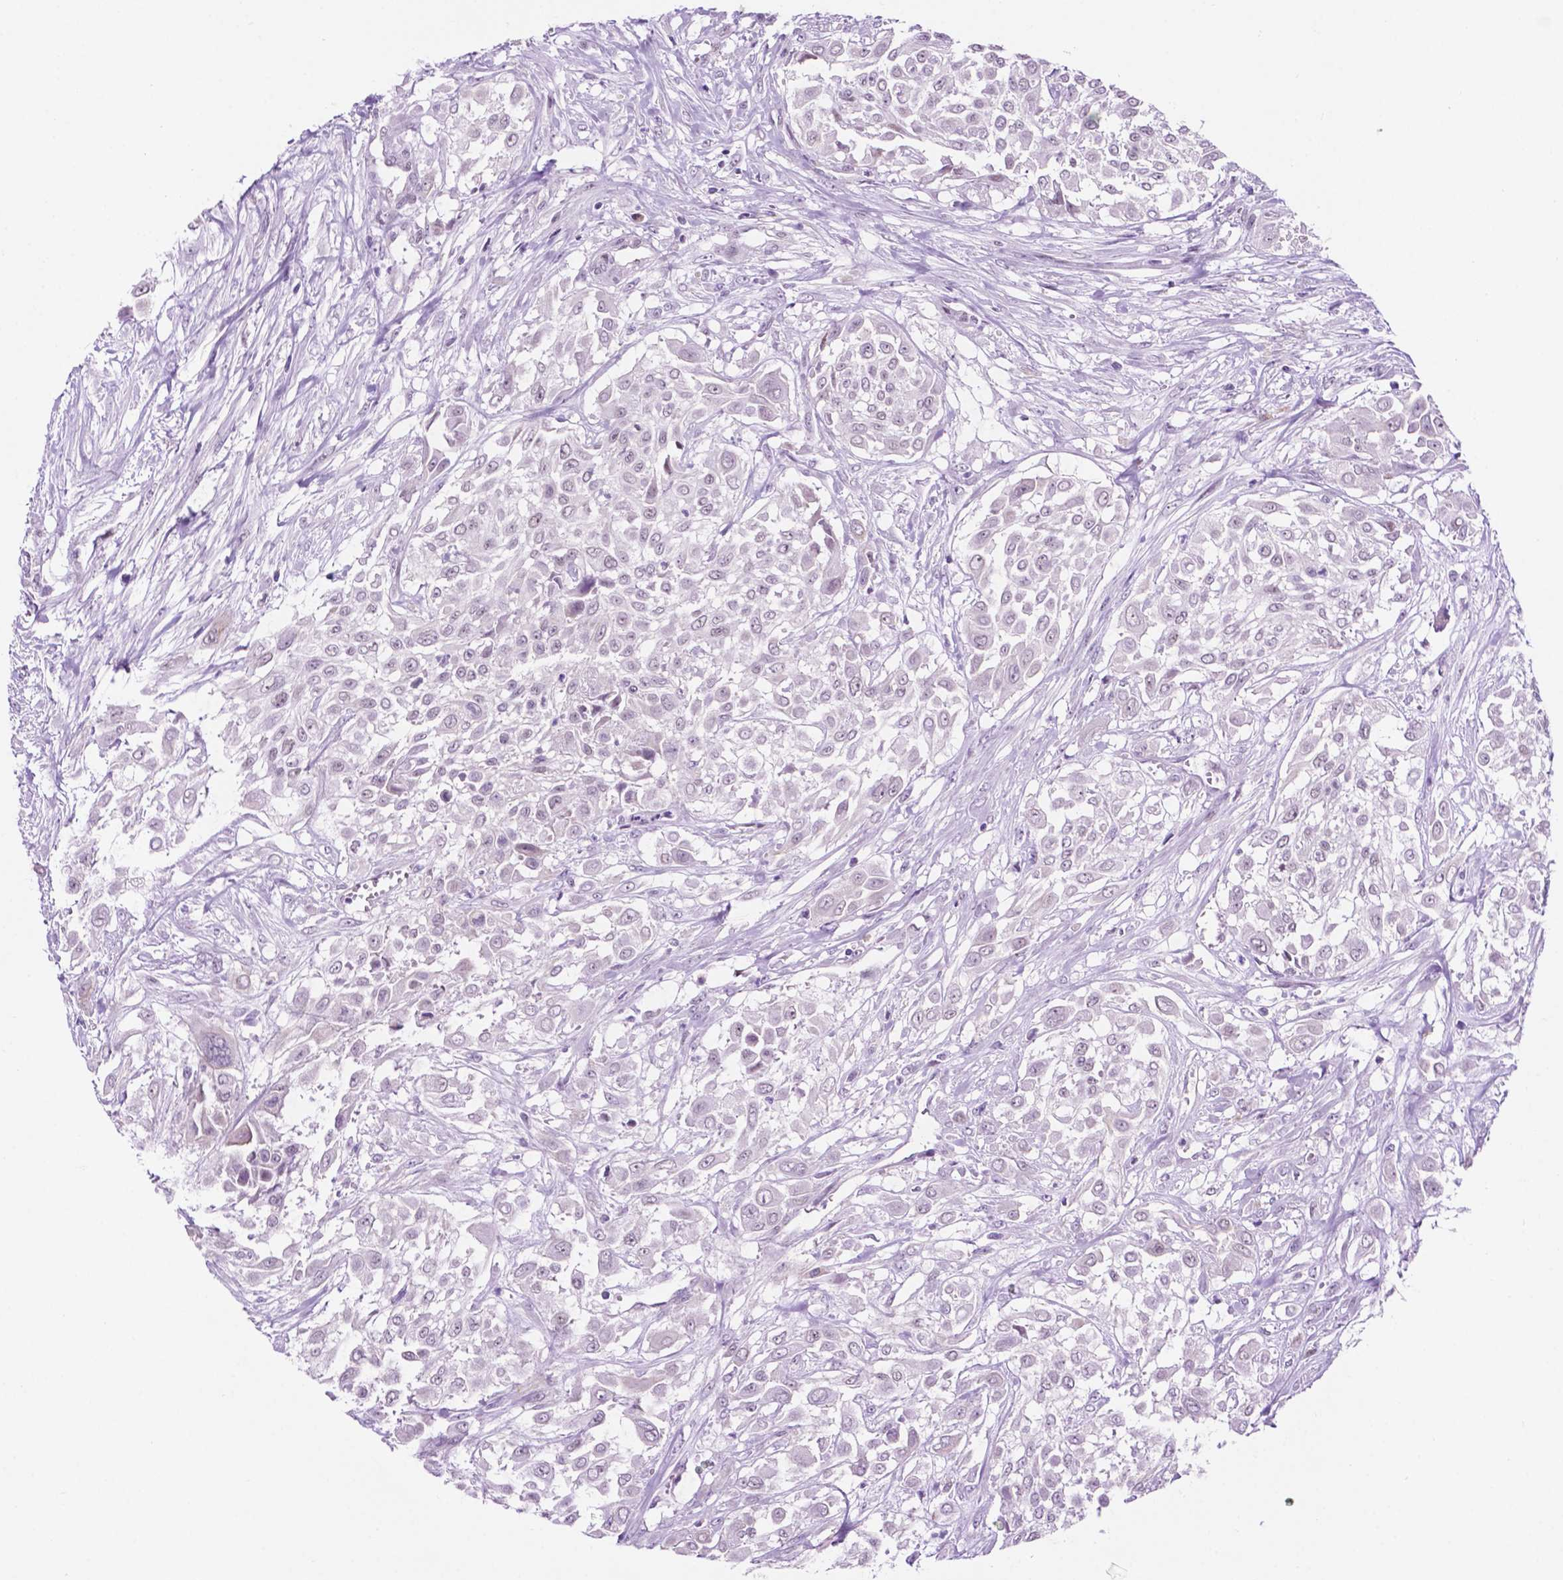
{"staining": {"intensity": "negative", "quantity": "none", "location": "none"}, "tissue": "urothelial cancer", "cell_type": "Tumor cells", "image_type": "cancer", "snomed": [{"axis": "morphology", "description": "Urothelial carcinoma, High grade"}, {"axis": "topography", "description": "Urinary bladder"}], "caption": "Tumor cells are negative for protein expression in human urothelial carcinoma (high-grade).", "gene": "ACY3", "patient": {"sex": "male", "age": 57}}